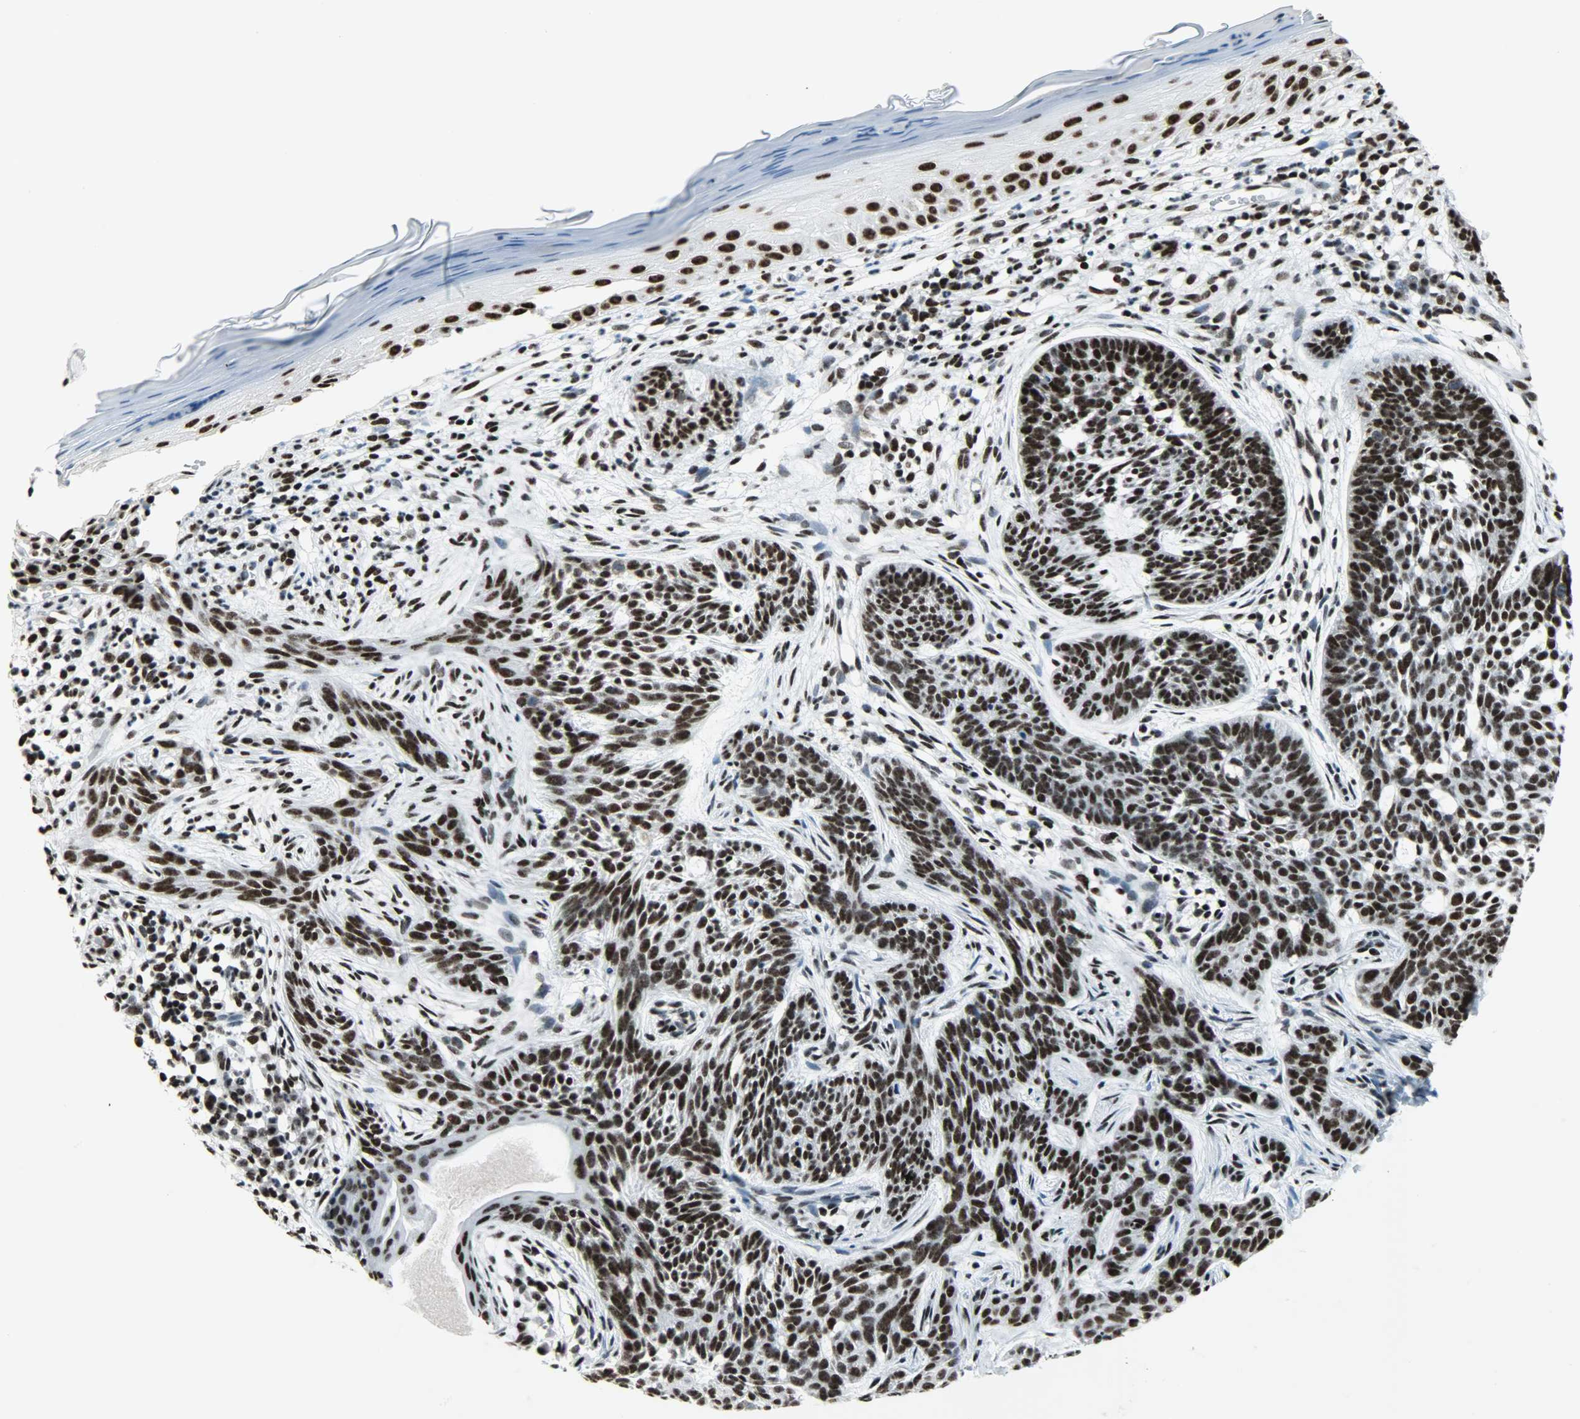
{"staining": {"intensity": "strong", "quantity": ">75%", "location": "nuclear"}, "tissue": "skin cancer", "cell_type": "Tumor cells", "image_type": "cancer", "snomed": [{"axis": "morphology", "description": "Normal tissue, NOS"}, {"axis": "morphology", "description": "Basal cell carcinoma"}, {"axis": "topography", "description": "Skin"}], "caption": "This micrograph shows immunohistochemistry (IHC) staining of human skin cancer (basal cell carcinoma), with high strong nuclear staining in approximately >75% of tumor cells.", "gene": "SNRPA", "patient": {"sex": "female", "age": 69}}